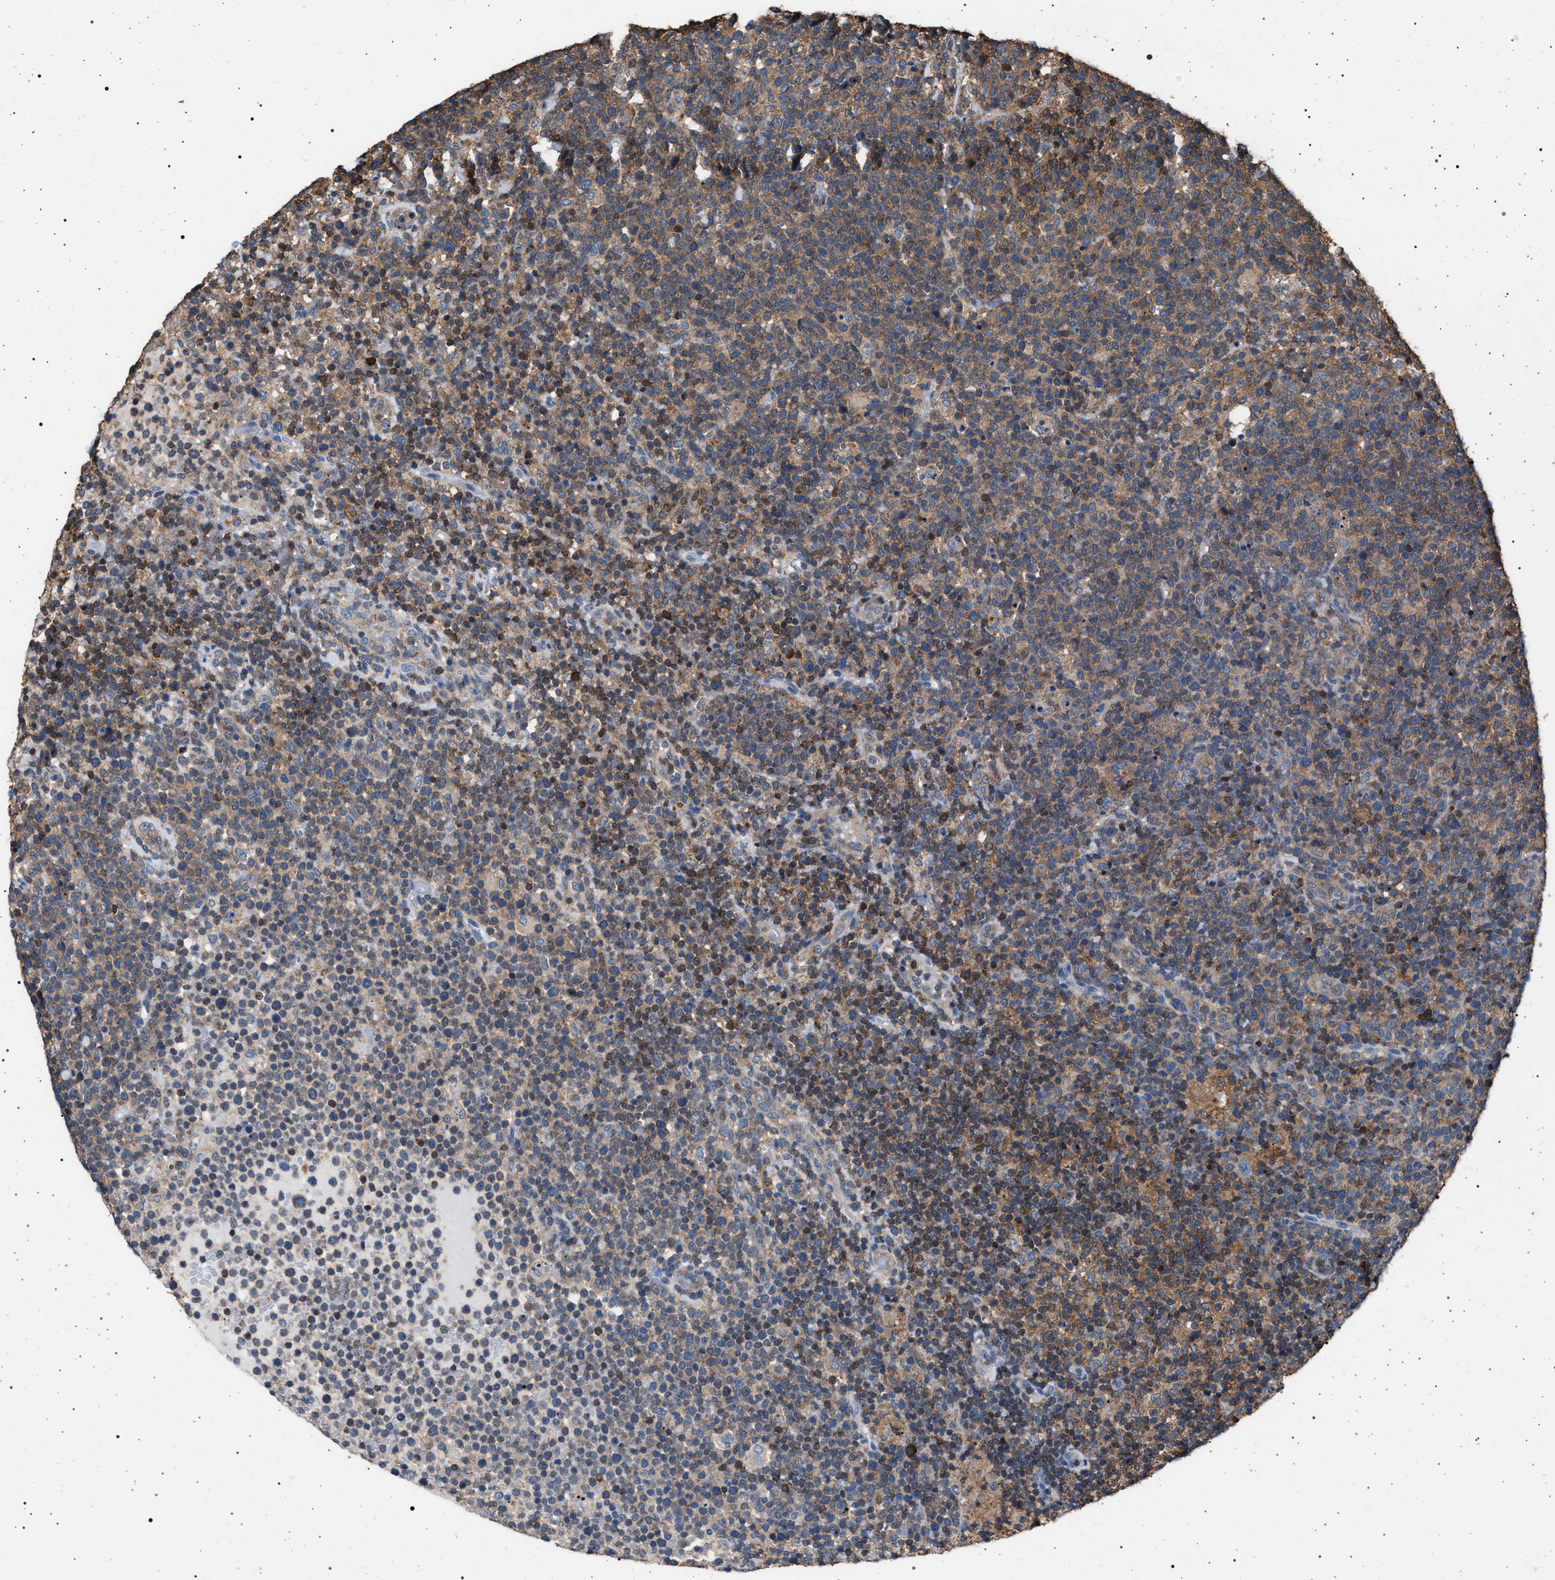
{"staining": {"intensity": "moderate", "quantity": "25%-75%", "location": "cytoplasmic/membranous"}, "tissue": "lymphoma", "cell_type": "Tumor cells", "image_type": "cancer", "snomed": [{"axis": "morphology", "description": "Malignant lymphoma, non-Hodgkin's type, High grade"}, {"axis": "topography", "description": "Lymph node"}], "caption": "The photomicrograph demonstrates immunohistochemical staining of lymphoma. There is moderate cytoplasmic/membranous expression is appreciated in approximately 25%-75% of tumor cells.", "gene": "SMAP2", "patient": {"sex": "male", "age": 61}}